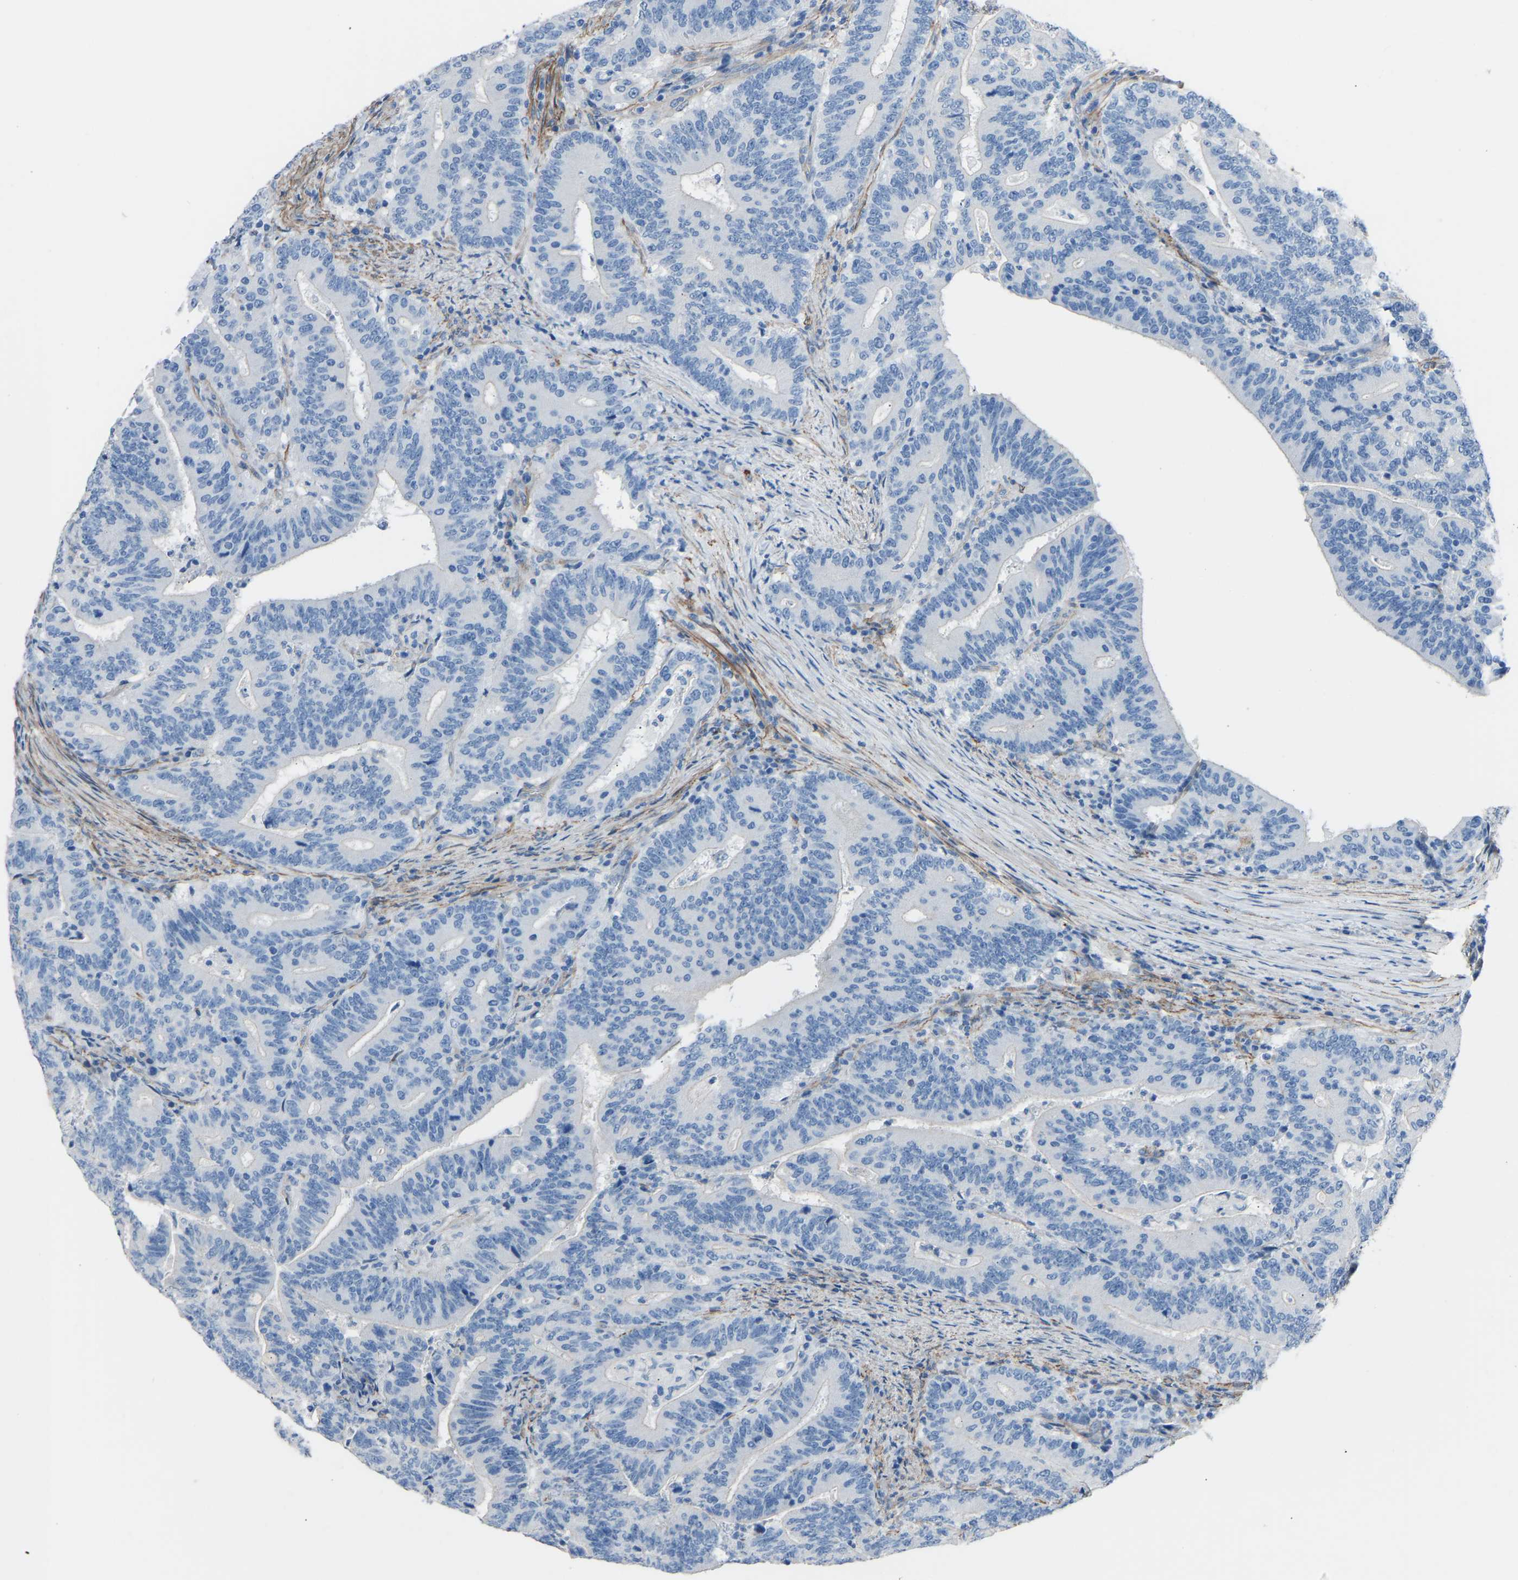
{"staining": {"intensity": "negative", "quantity": "none", "location": "none"}, "tissue": "colorectal cancer", "cell_type": "Tumor cells", "image_type": "cancer", "snomed": [{"axis": "morphology", "description": "Adenocarcinoma, NOS"}, {"axis": "topography", "description": "Colon"}], "caption": "Tumor cells are negative for protein expression in human adenocarcinoma (colorectal). The staining is performed using DAB (3,3'-diaminobenzidine) brown chromogen with nuclei counter-stained in using hematoxylin.", "gene": "MYH10", "patient": {"sex": "female", "age": 66}}